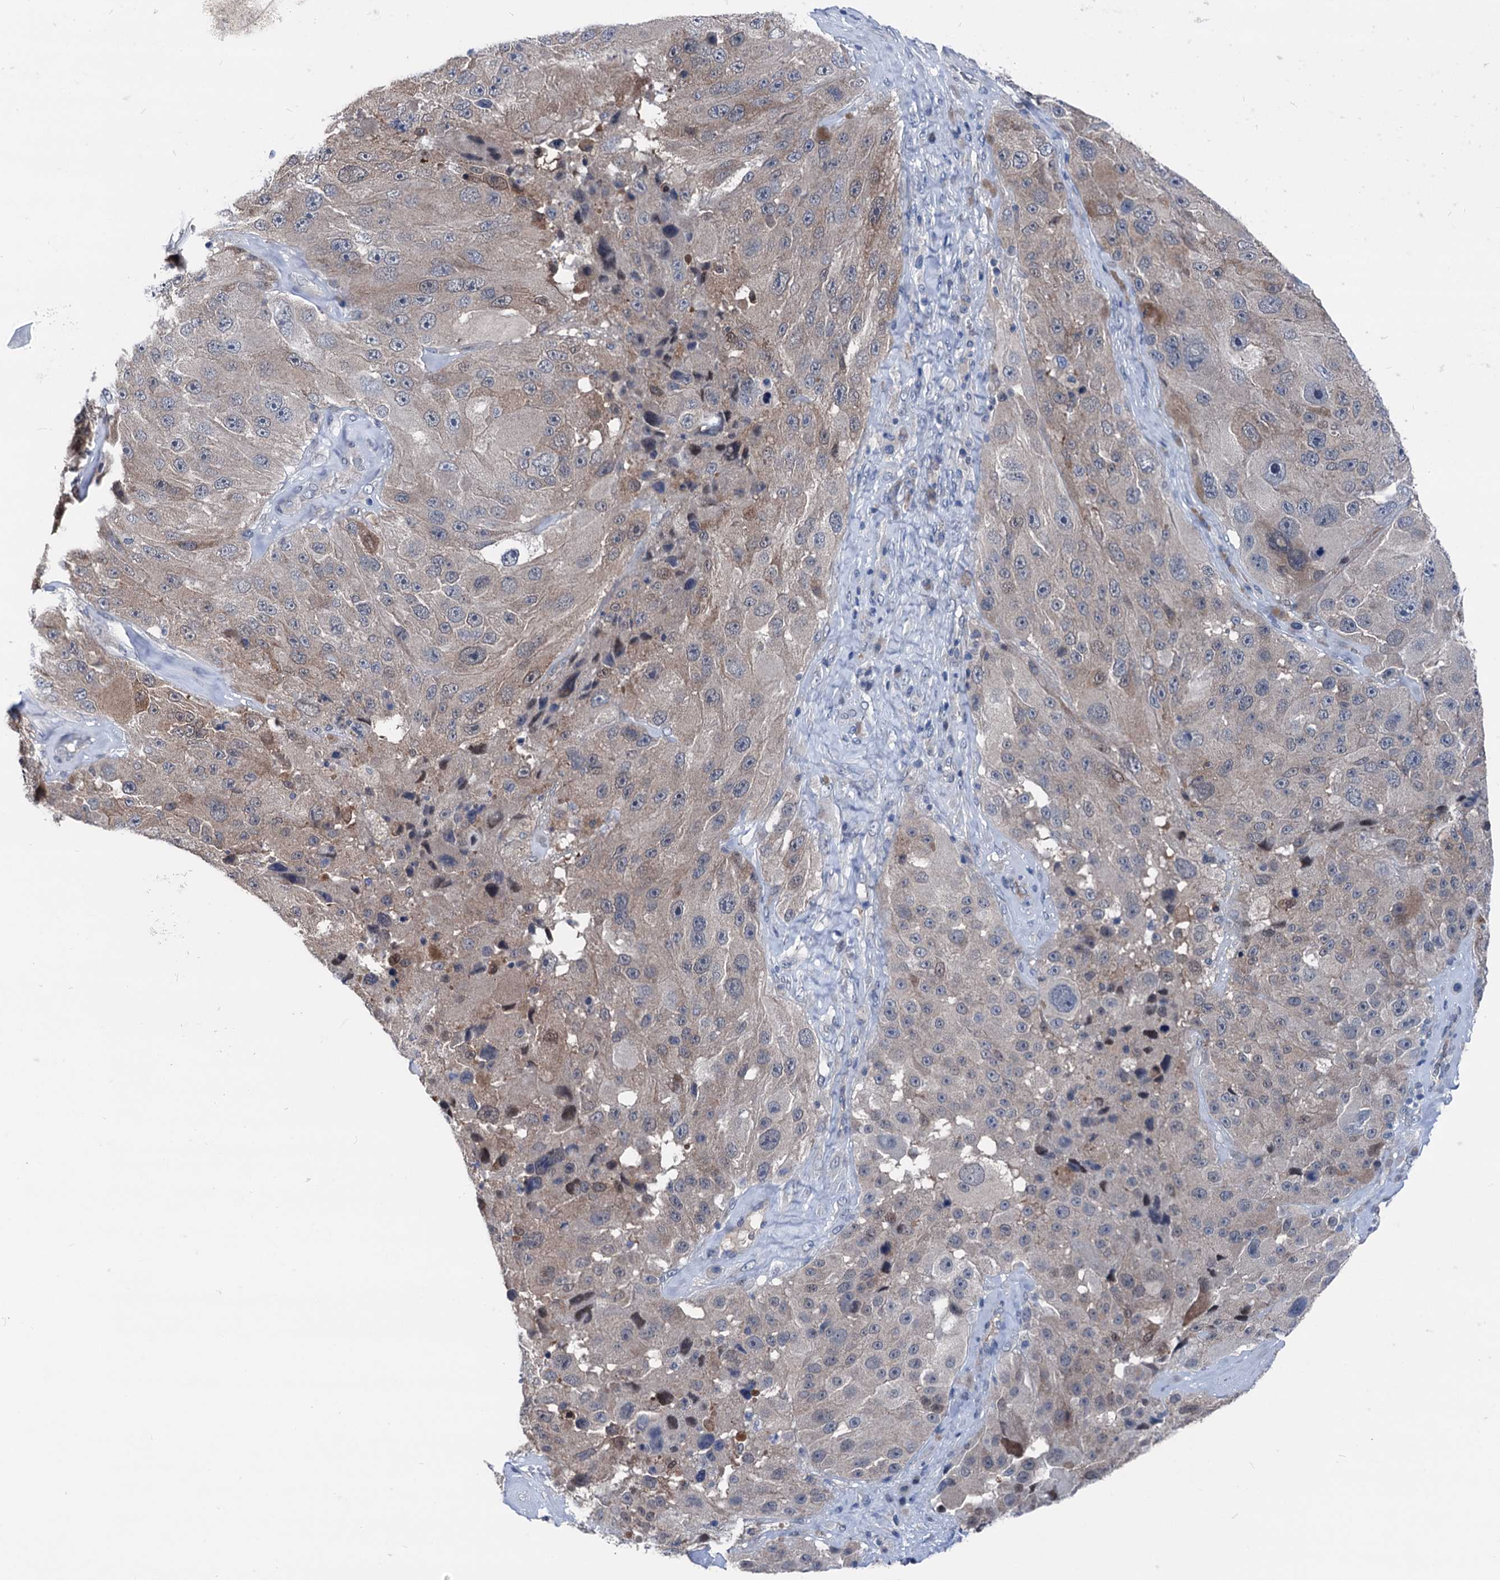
{"staining": {"intensity": "weak", "quantity": "25%-75%", "location": "cytoplasmic/membranous"}, "tissue": "melanoma", "cell_type": "Tumor cells", "image_type": "cancer", "snomed": [{"axis": "morphology", "description": "Malignant melanoma, Metastatic site"}, {"axis": "topography", "description": "Lymph node"}], "caption": "DAB immunohistochemical staining of human melanoma demonstrates weak cytoplasmic/membranous protein staining in approximately 25%-75% of tumor cells.", "gene": "GLO1", "patient": {"sex": "male", "age": 62}}